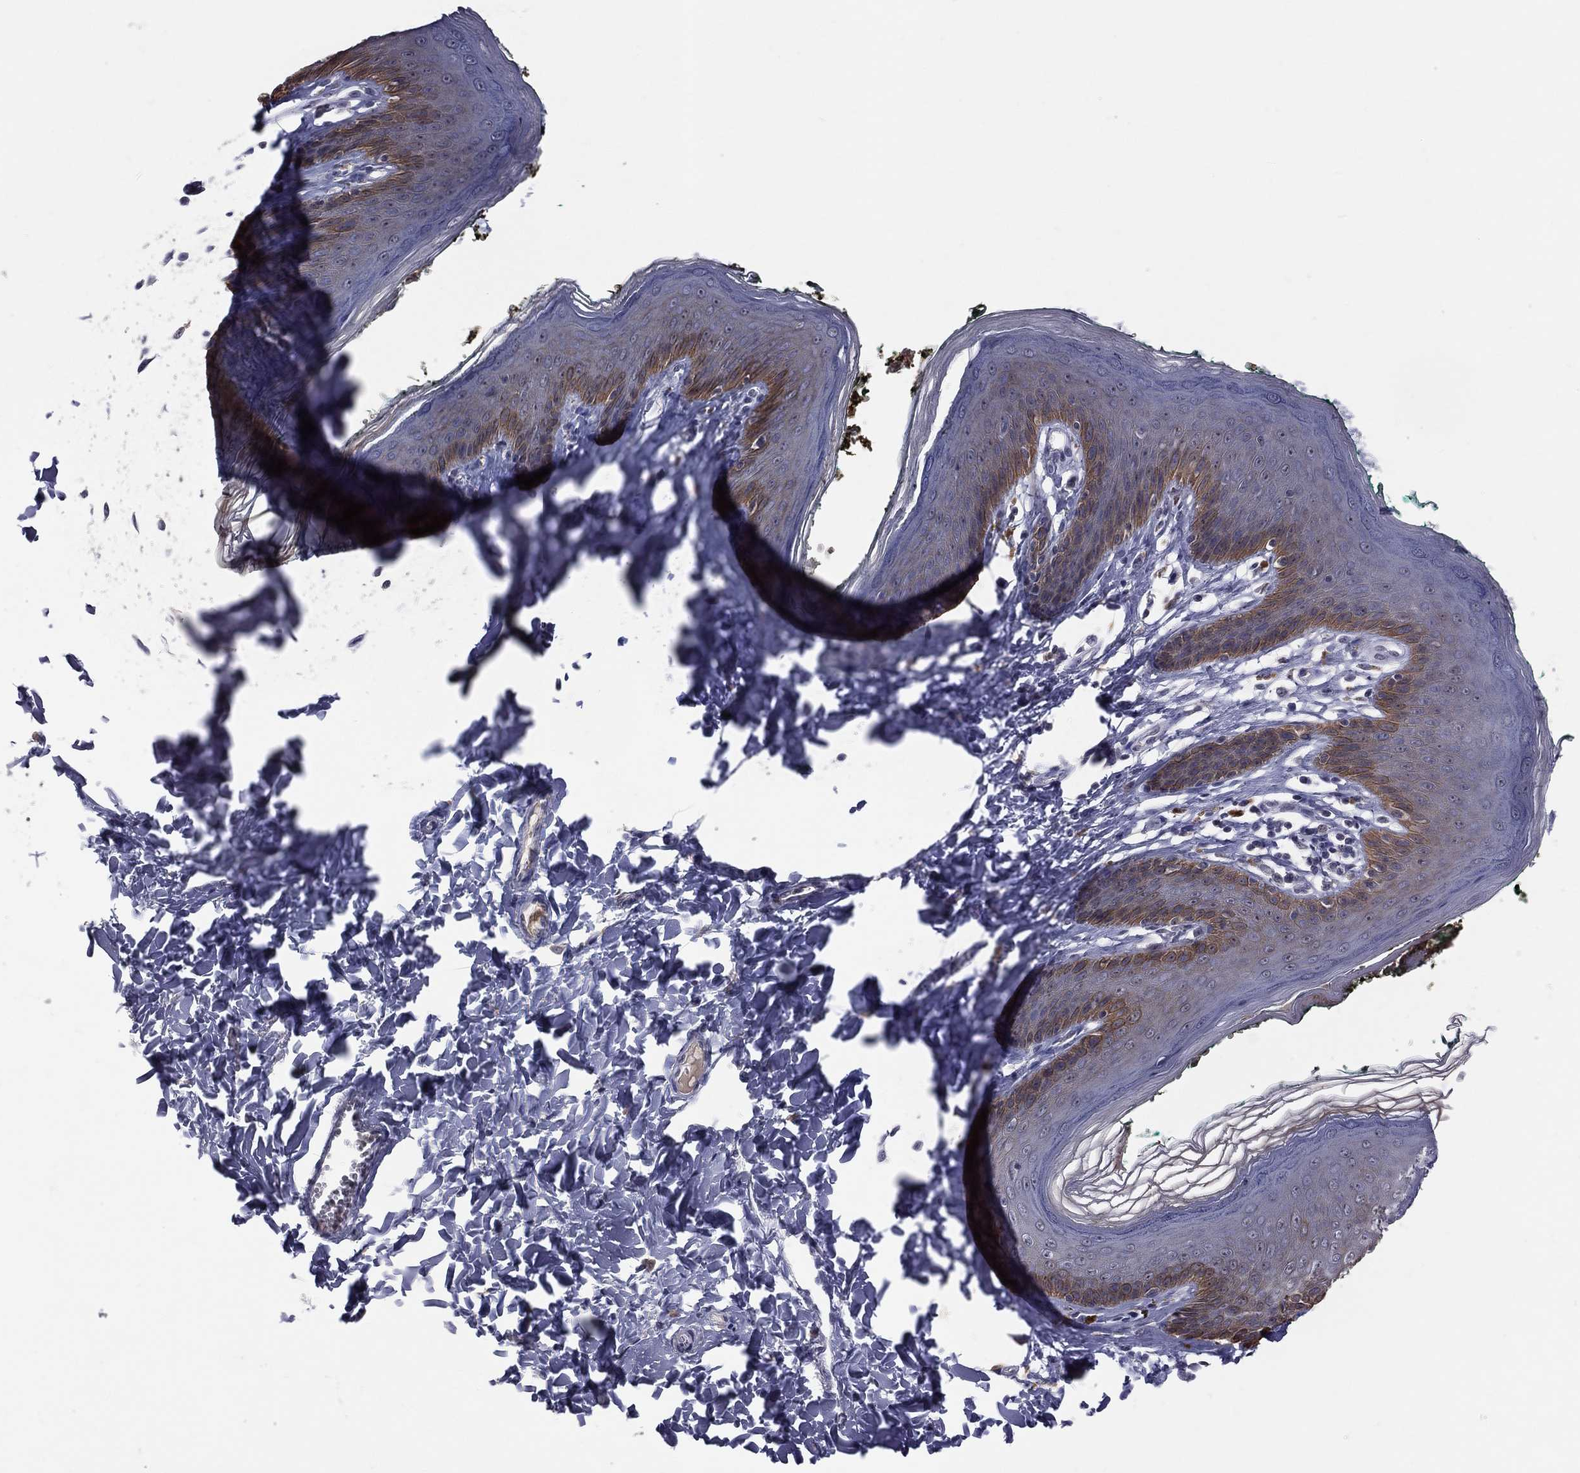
{"staining": {"intensity": "moderate", "quantity": "<25%", "location": "cytoplasmic/membranous"}, "tissue": "skin", "cell_type": "Epidermal cells", "image_type": "normal", "snomed": [{"axis": "morphology", "description": "Normal tissue, NOS"}, {"axis": "topography", "description": "Vulva"}], "caption": "A histopathology image of human skin stained for a protein demonstrates moderate cytoplasmic/membranous brown staining in epidermal cells. Using DAB (brown) and hematoxylin (blue) stains, captured at high magnification using brightfield microscopy.", "gene": "DSG4", "patient": {"sex": "female", "age": 66}}